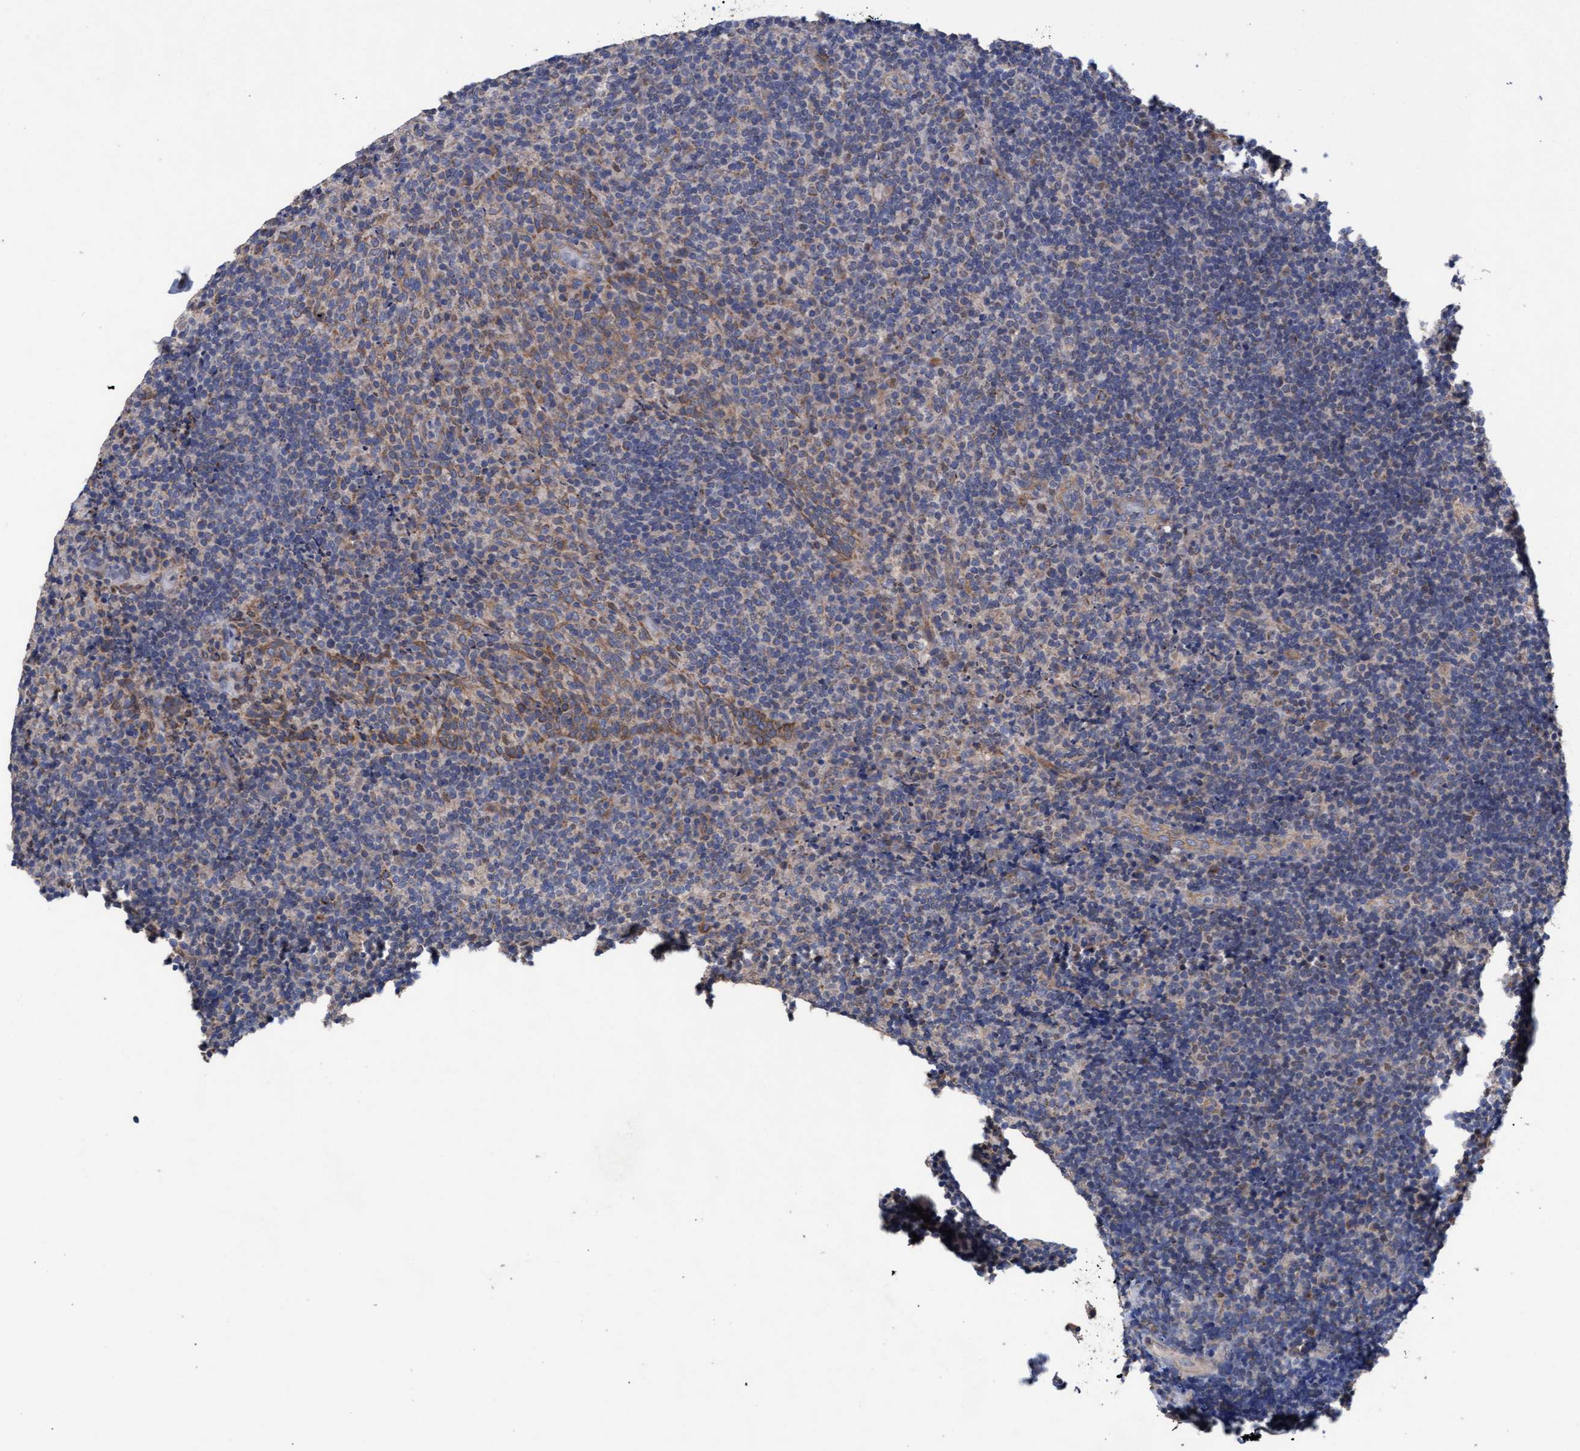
{"staining": {"intensity": "negative", "quantity": "none", "location": "none"}, "tissue": "lymphoma", "cell_type": "Tumor cells", "image_type": "cancer", "snomed": [{"axis": "morphology", "description": "Malignant lymphoma, non-Hodgkin's type, High grade"}, {"axis": "topography", "description": "Tonsil"}], "caption": "Tumor cells are negative for brown protein staining in lymphoma. Brightfield microscopy of immunohistochemistry (IHC) stained with DAB (3,3'-diaminobenzidine) (brown) and hematoxylin (blue), captured at high magnification.", "gene": "MRPL38", "patient": {"sex": "female", "age": 36}}